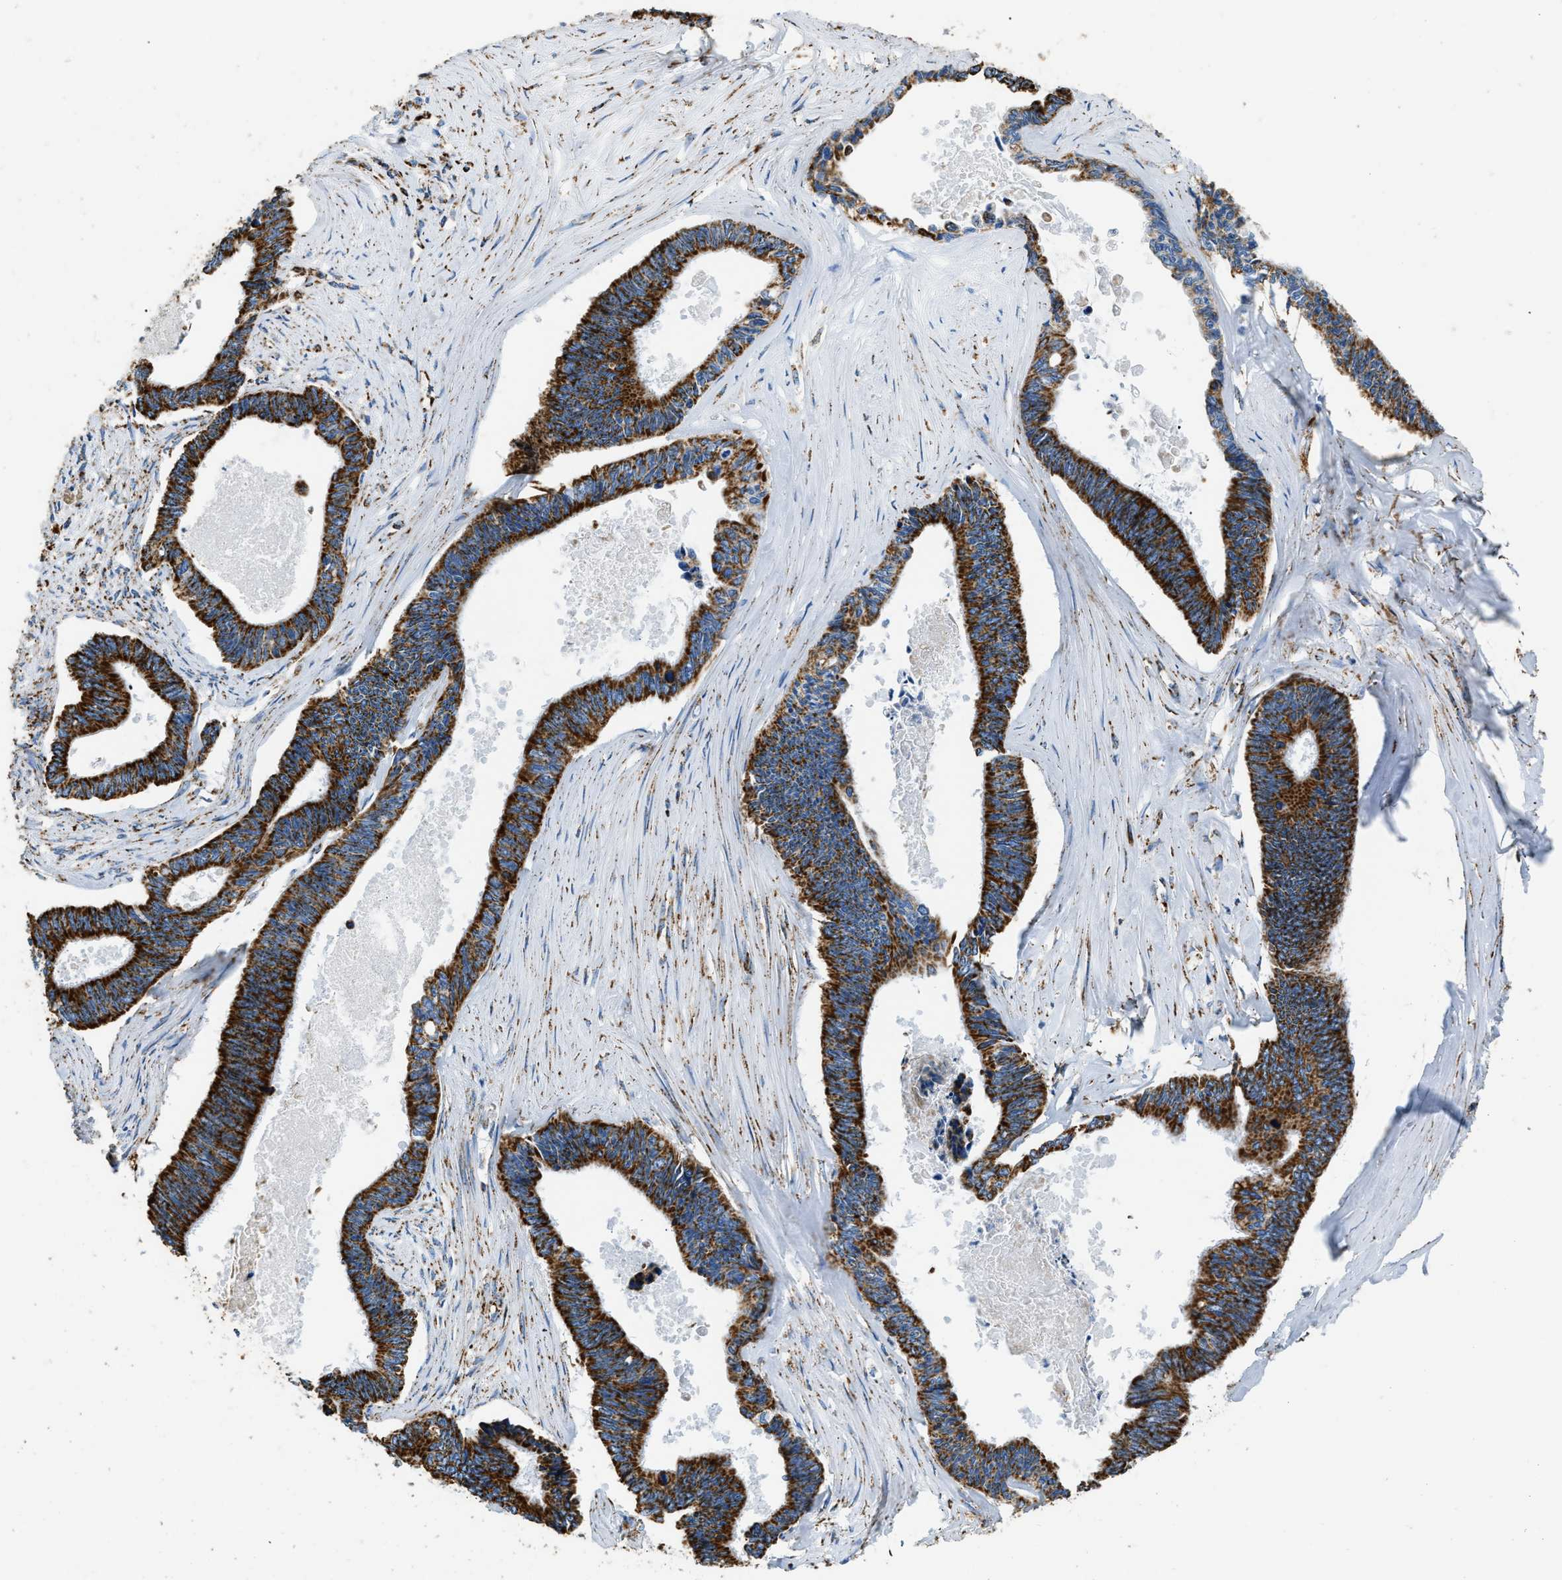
{"staining": {"intensity": "strong", "quantity": ">75%", "location": "cytoplasmic/membranous"}, "tissue": "pancreatic cancer", "cell_type": "Tumor cells", "image_type": "cancer", "snomed": [{"axis": "morphology", "description": "Adenocarcinoma, NOS"}, {"axis": "topography", "description": "Pancreas"}], "caption": "Strong cytoplasmic/membranous positivity for a protein is identified in about >75% of tumor cells of pancreatic adenocarcinoma using immunohistochemistry.", "gene": "IRX6", "patient": {"sex": "female", "age": 70}}